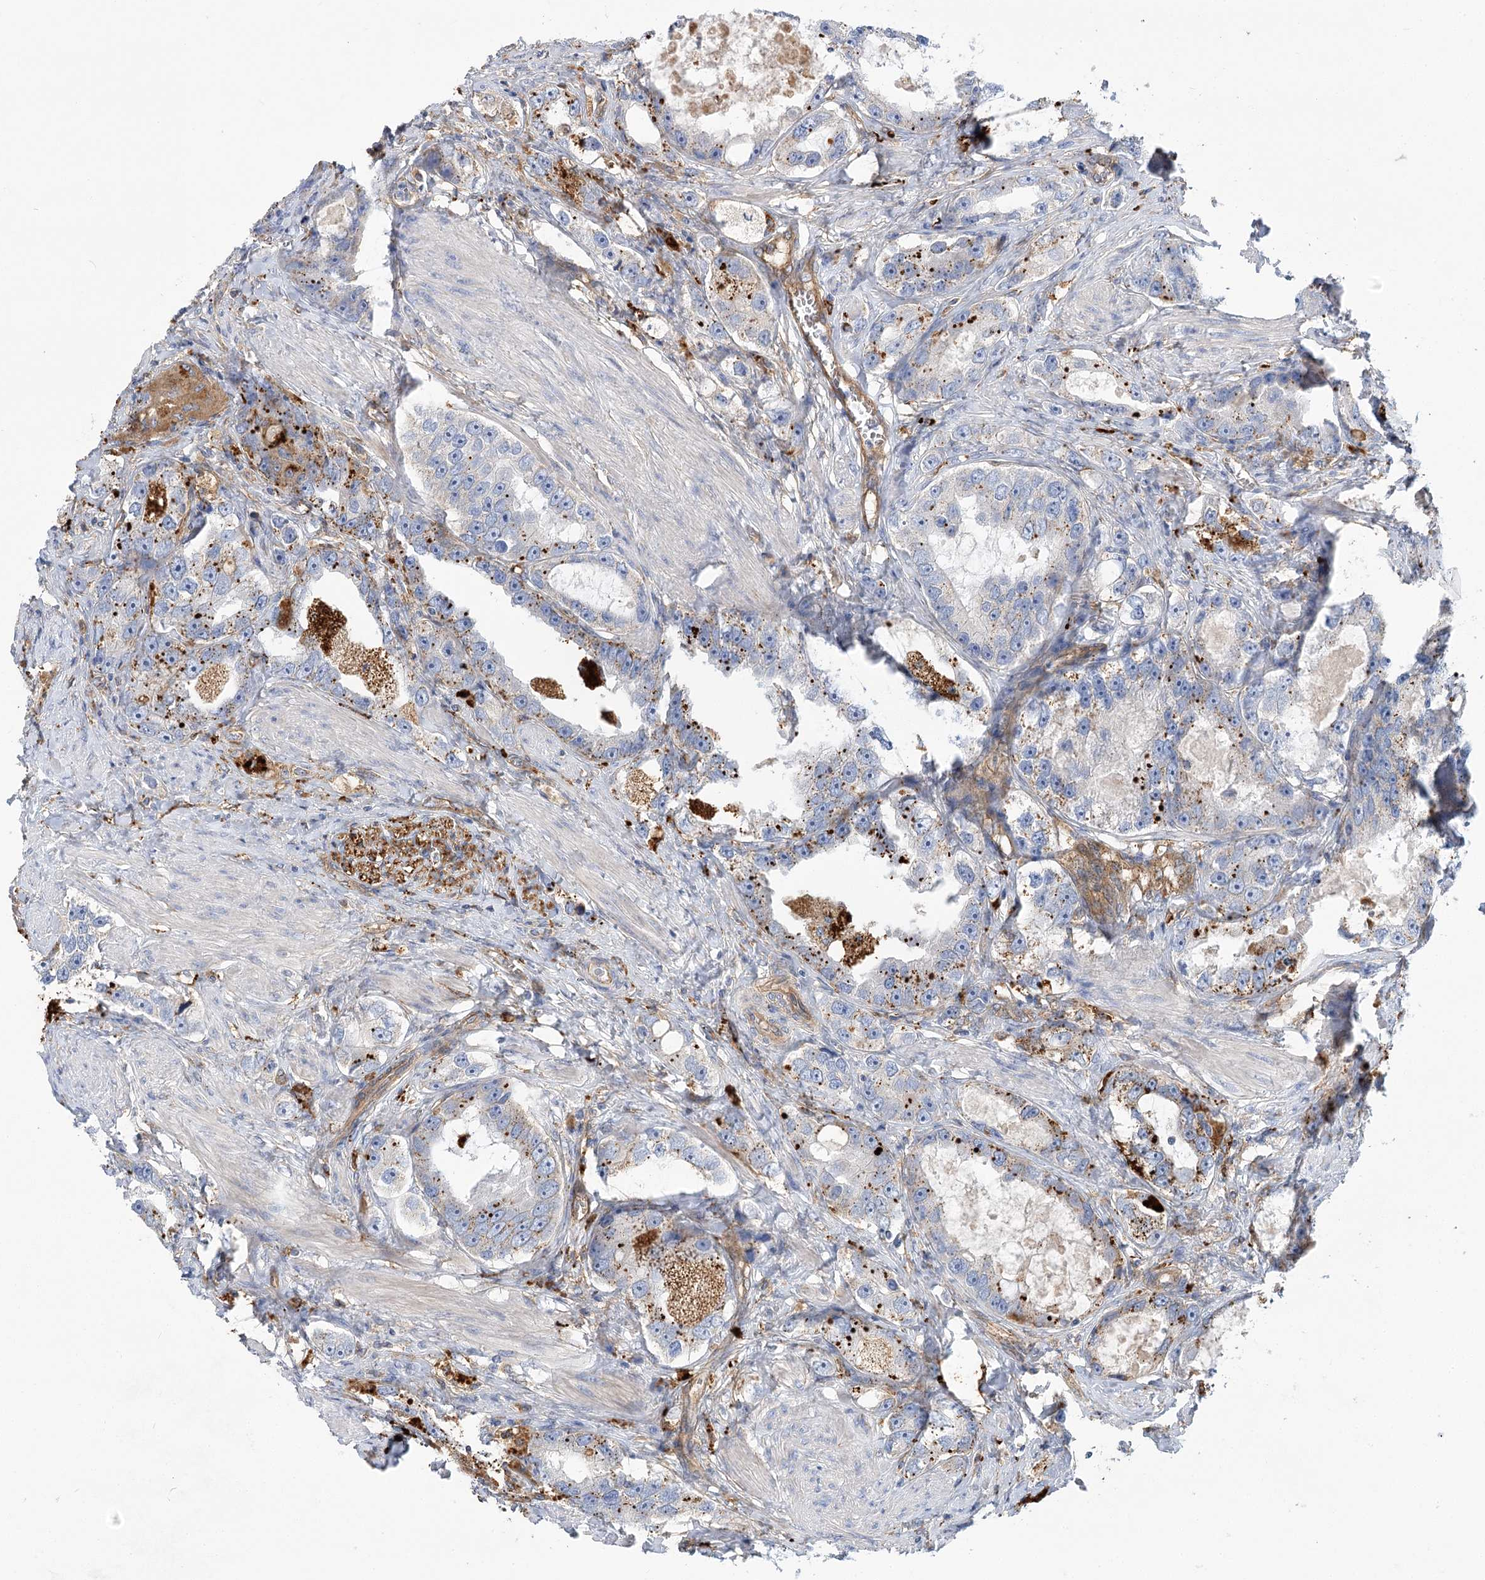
{"staining": {"intensity": "strong", "quantity": "<25%", "location": "cytoplasmic/membranous"}, "tissue": "prostate cancer", "cell_type": "Tumor cells", "image_type": "cancer", "snomed": [{"axis": "morphology", "description": "Adenocarcinoma, High grade"}, {"axis": "topography", "description": "Prostate"}], "caption": "High-power microscopy captured an immunohistochemistry (IHC) histopathology image of prostate cancer (high-grade adenocarcinoma), revealing strong cytoplasmic/membranous staining in approximately <25% of tumor cells. (DAB (3,3'-diaminobenzidine) IHC, brown staining for protein, blue staining for nuclei).", "gene": "GUSB", "patient": {"sex": "male", "age": 63}}